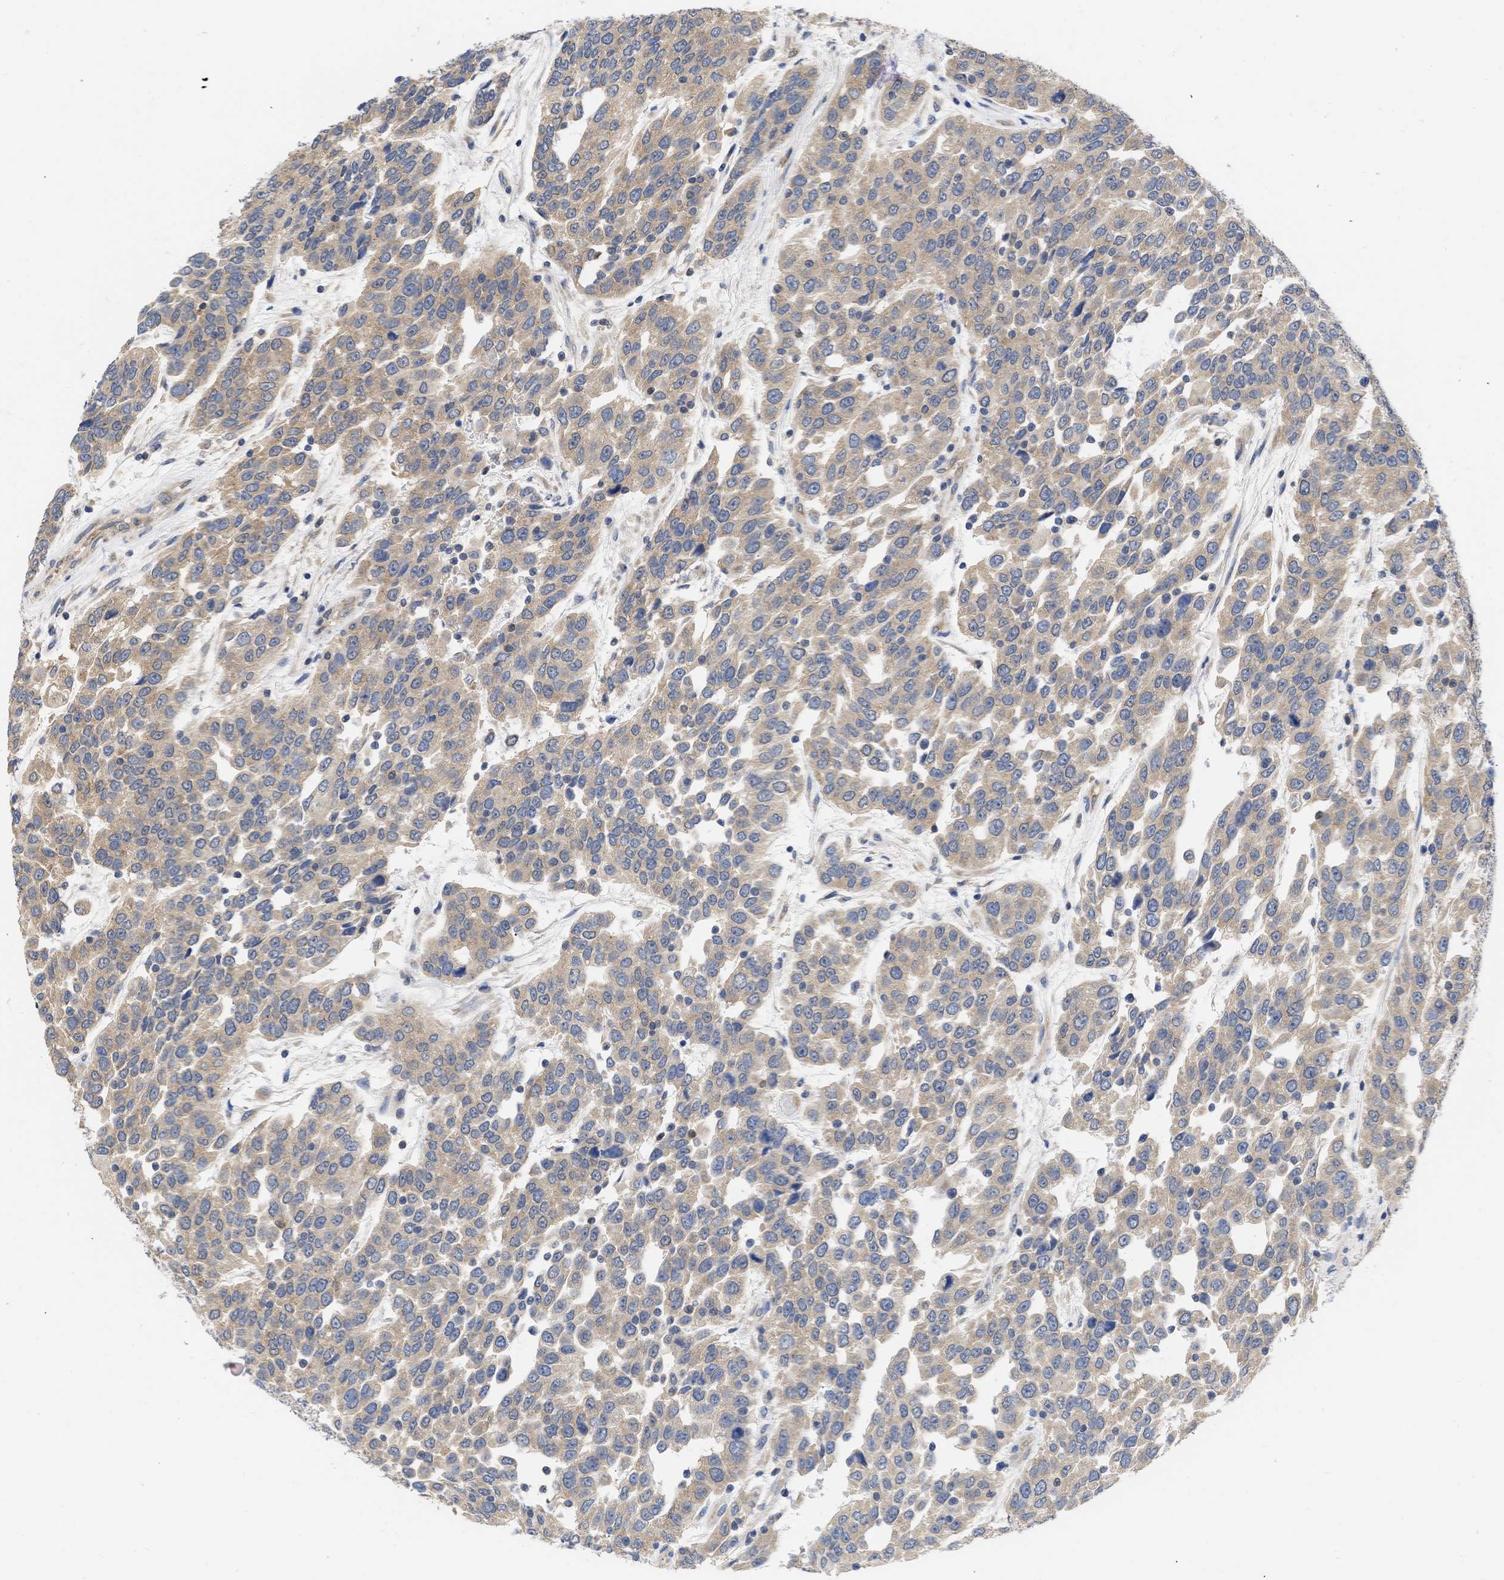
{"staining": {"intensity": "weak", "quantity": ">75%", "location": "cytoplasmic/membranous"}, "tissue": "urothelial cancer", "cell_type": "Tumor cells", "image_type": "cancer", "snomed": [{"axis": "morphology", "description": "Urothelial carcinoma, High grade"}, {"axis": "topography", "description": "Urinary bladder"}], "caption": "Urothelial cancer stained with DAB IHC reveals low levels of weak cytoplasmic/membranous staining in approximately >75% of tumor cells.", "gene": "MAP2K3", "patient": {"sex": "female", "age": 80}}